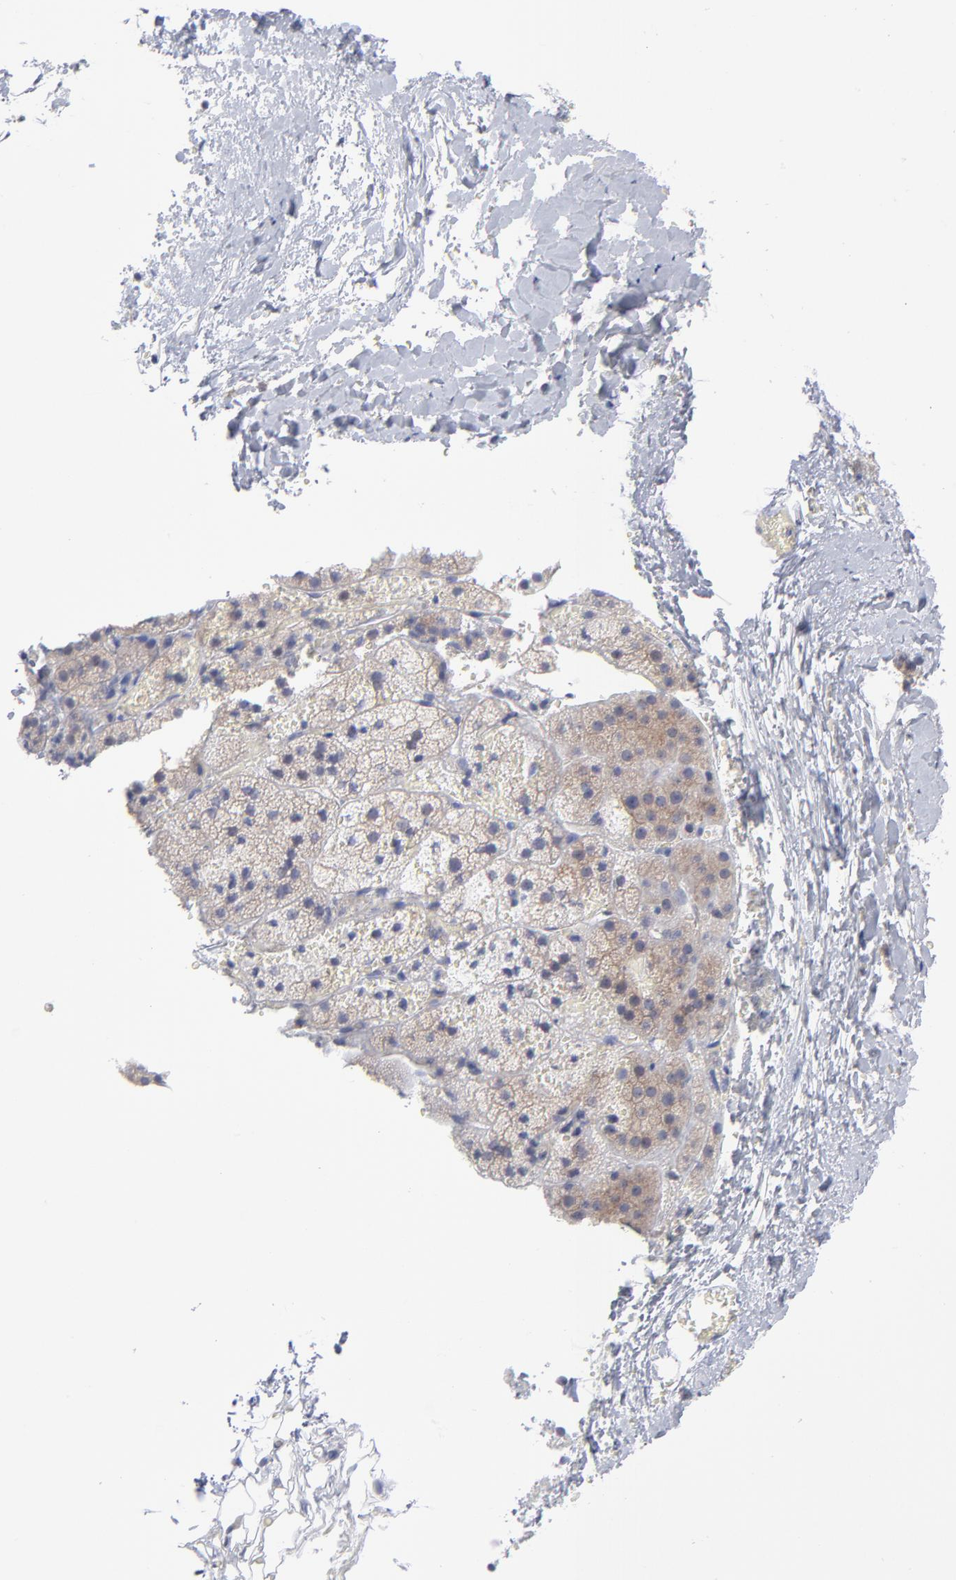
{"staining": {"intensity": "weak", "quantity": "<25%", "location": "cytoplasmic/membranous"}, "tissue": "adrenal gland", "cell_type": "Glandular cells", "image_type": "normal", "snomed": [{"axis": "morphology", "description": "Normal tissue, NOS"}, {"axis": "topography", "description": "Adrenal gland"}], "caption": "DAB (3,3'-diaminobenzidine) immunohistochemical staining of benign human adrenal gland shows no significant expression in glandular cells.", "gene": "RPS24", "patient": {"sex": "female", "age": 44}}